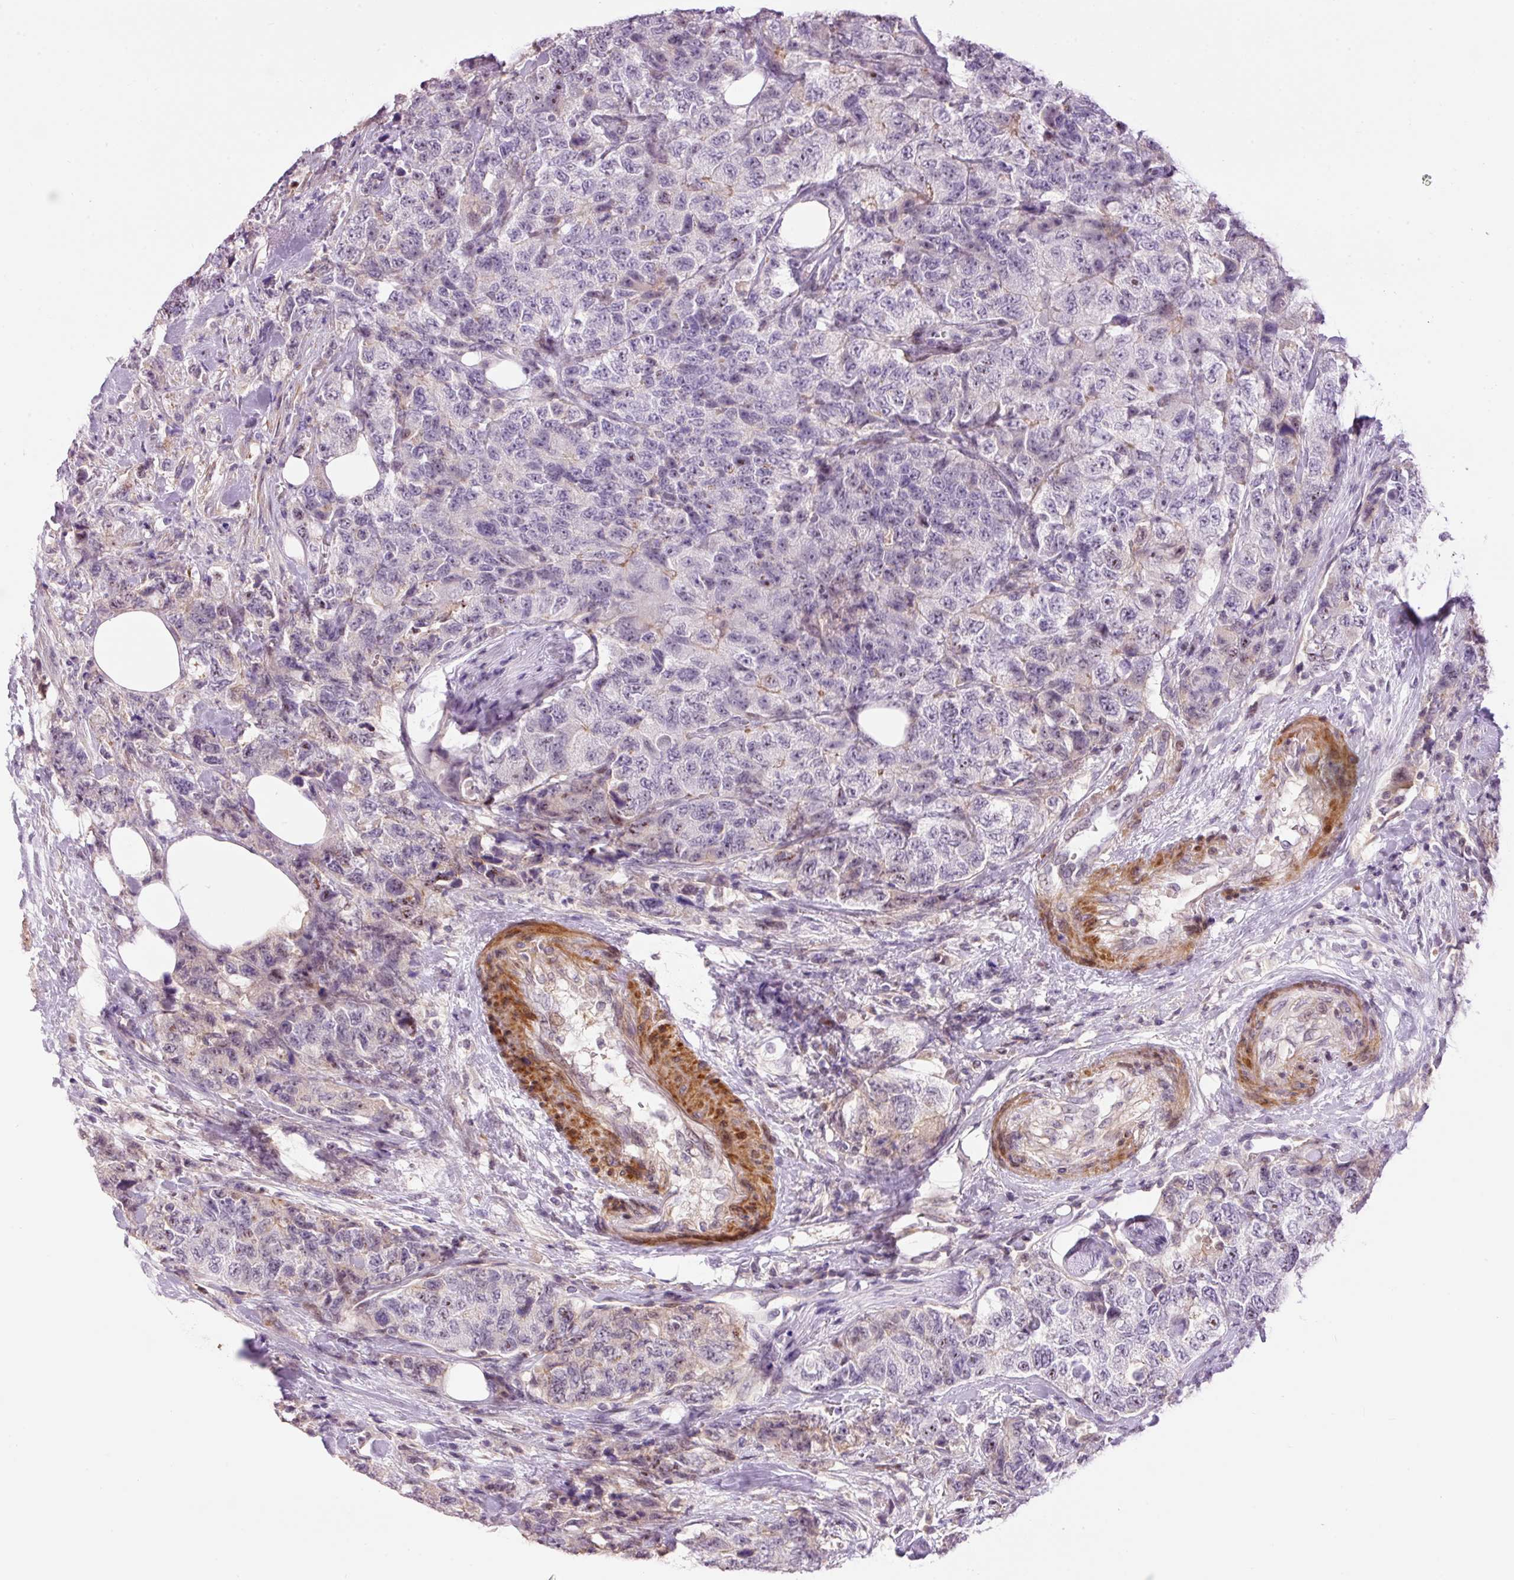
{"staining": {"intensity": "negative", "quantity": "none", "location": "none"}, "tissue": "urothelial cancer", "cell_type": "Tumor cells", "image_type": "cancer", "snomed": [{"axis": "morphology", "description": "Urothelial carcinoma, High grade"}, {"axis": "topography", "description": "Urinary bladder"}], "caption": "Tumor cells show no significant staining in urothelial cancer.", "gene": "HNF1A", "patient": {"sex": "female", "age": 78}}